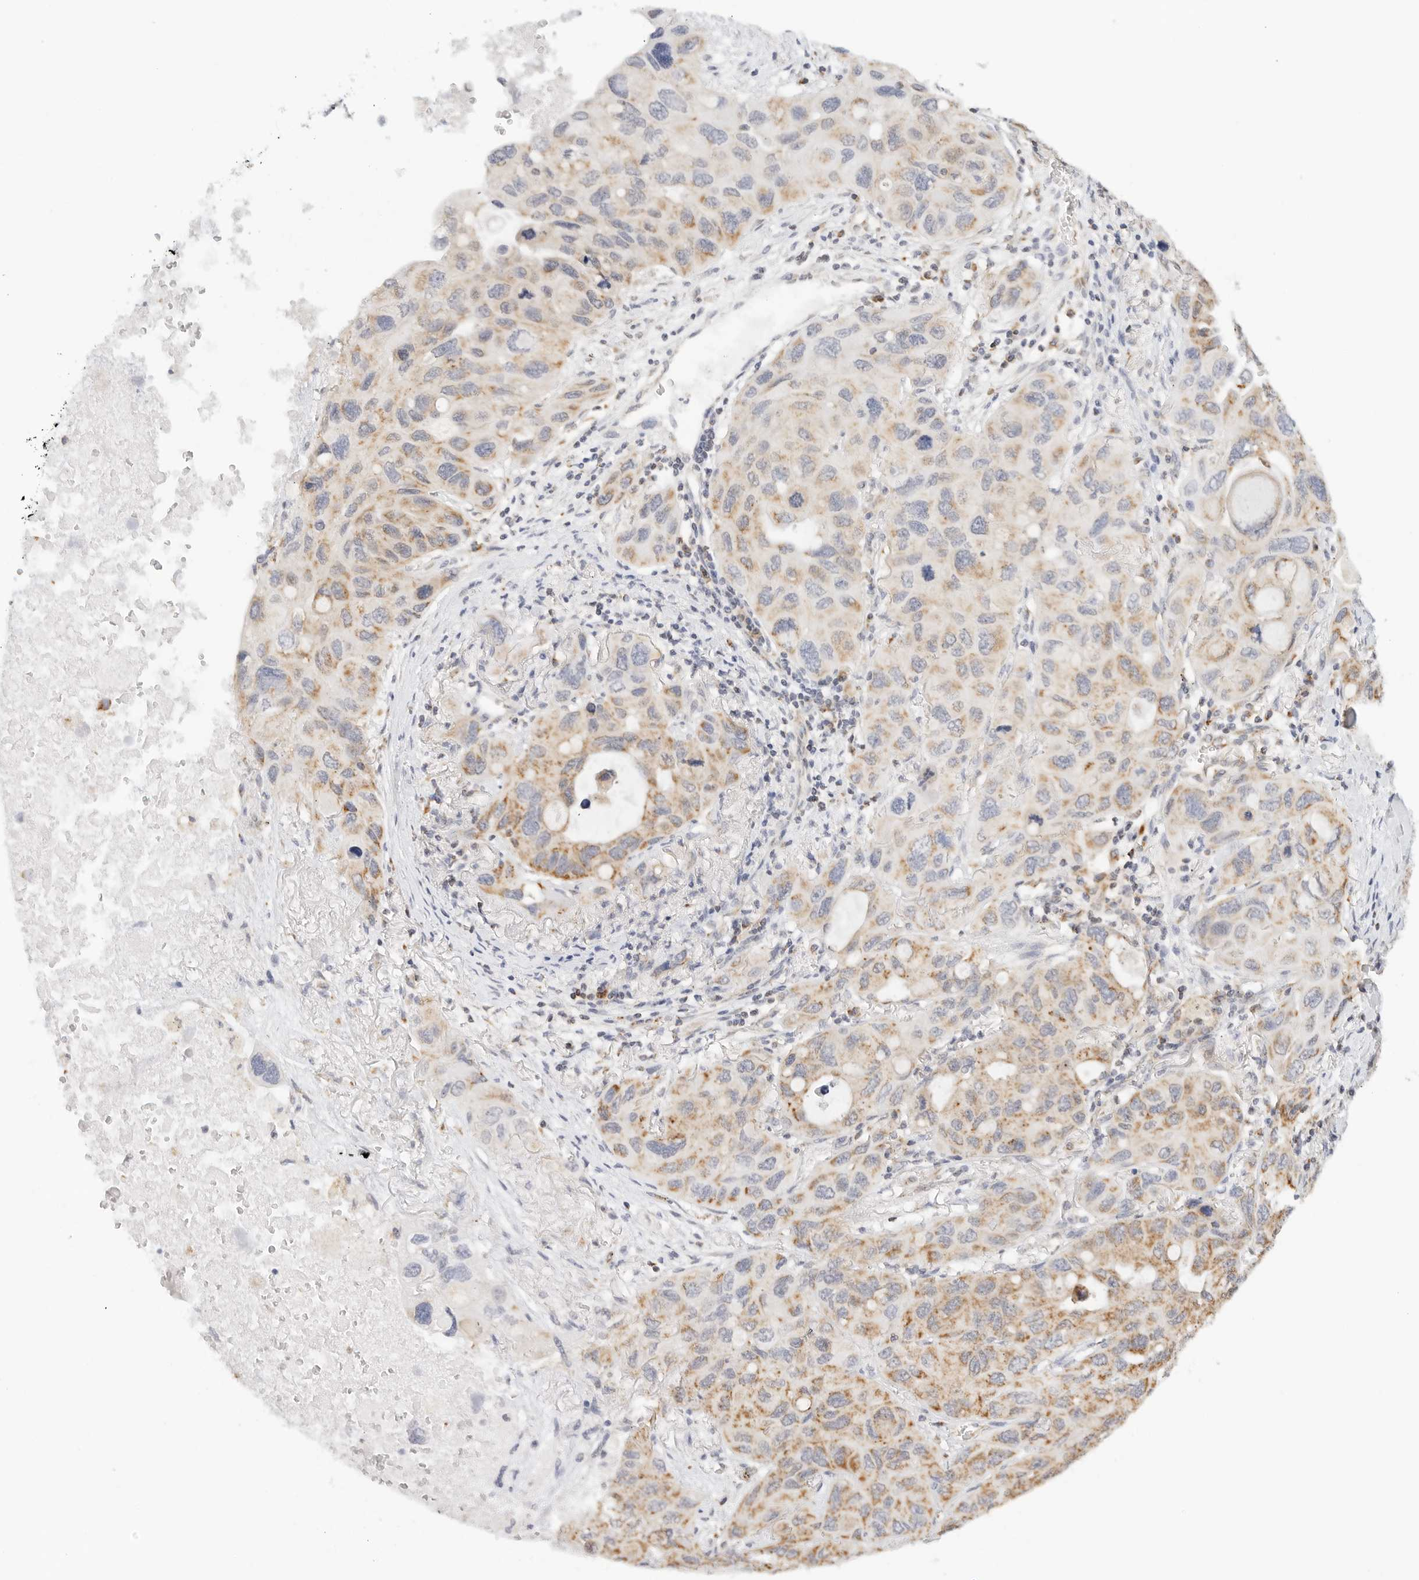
{"staining": {"intensity": "moderate", "quantity": "25%-75%", "location": "cytoplasmic/membranous"}, "tissue": "lung cancer", "cell_type": "Tumor cells", "image_type": "cancer", "snomed": [{"axis": "morphology", "description": "Squamous cell carcinoma, NOS"}, {"axis": "topography", "description": "Lung"}], "caption": "Lung squamous cell carcinoma was stained to show a protein in brown. There is medium levels of moderate cytoplasmic/membranous expression in about 25%-75% of tumor cells. (brown staining indicates protein expression, while blue staining denotes nuclei).", "gene": "ATL1", "patient": {"sex": "female", "age": 73}}